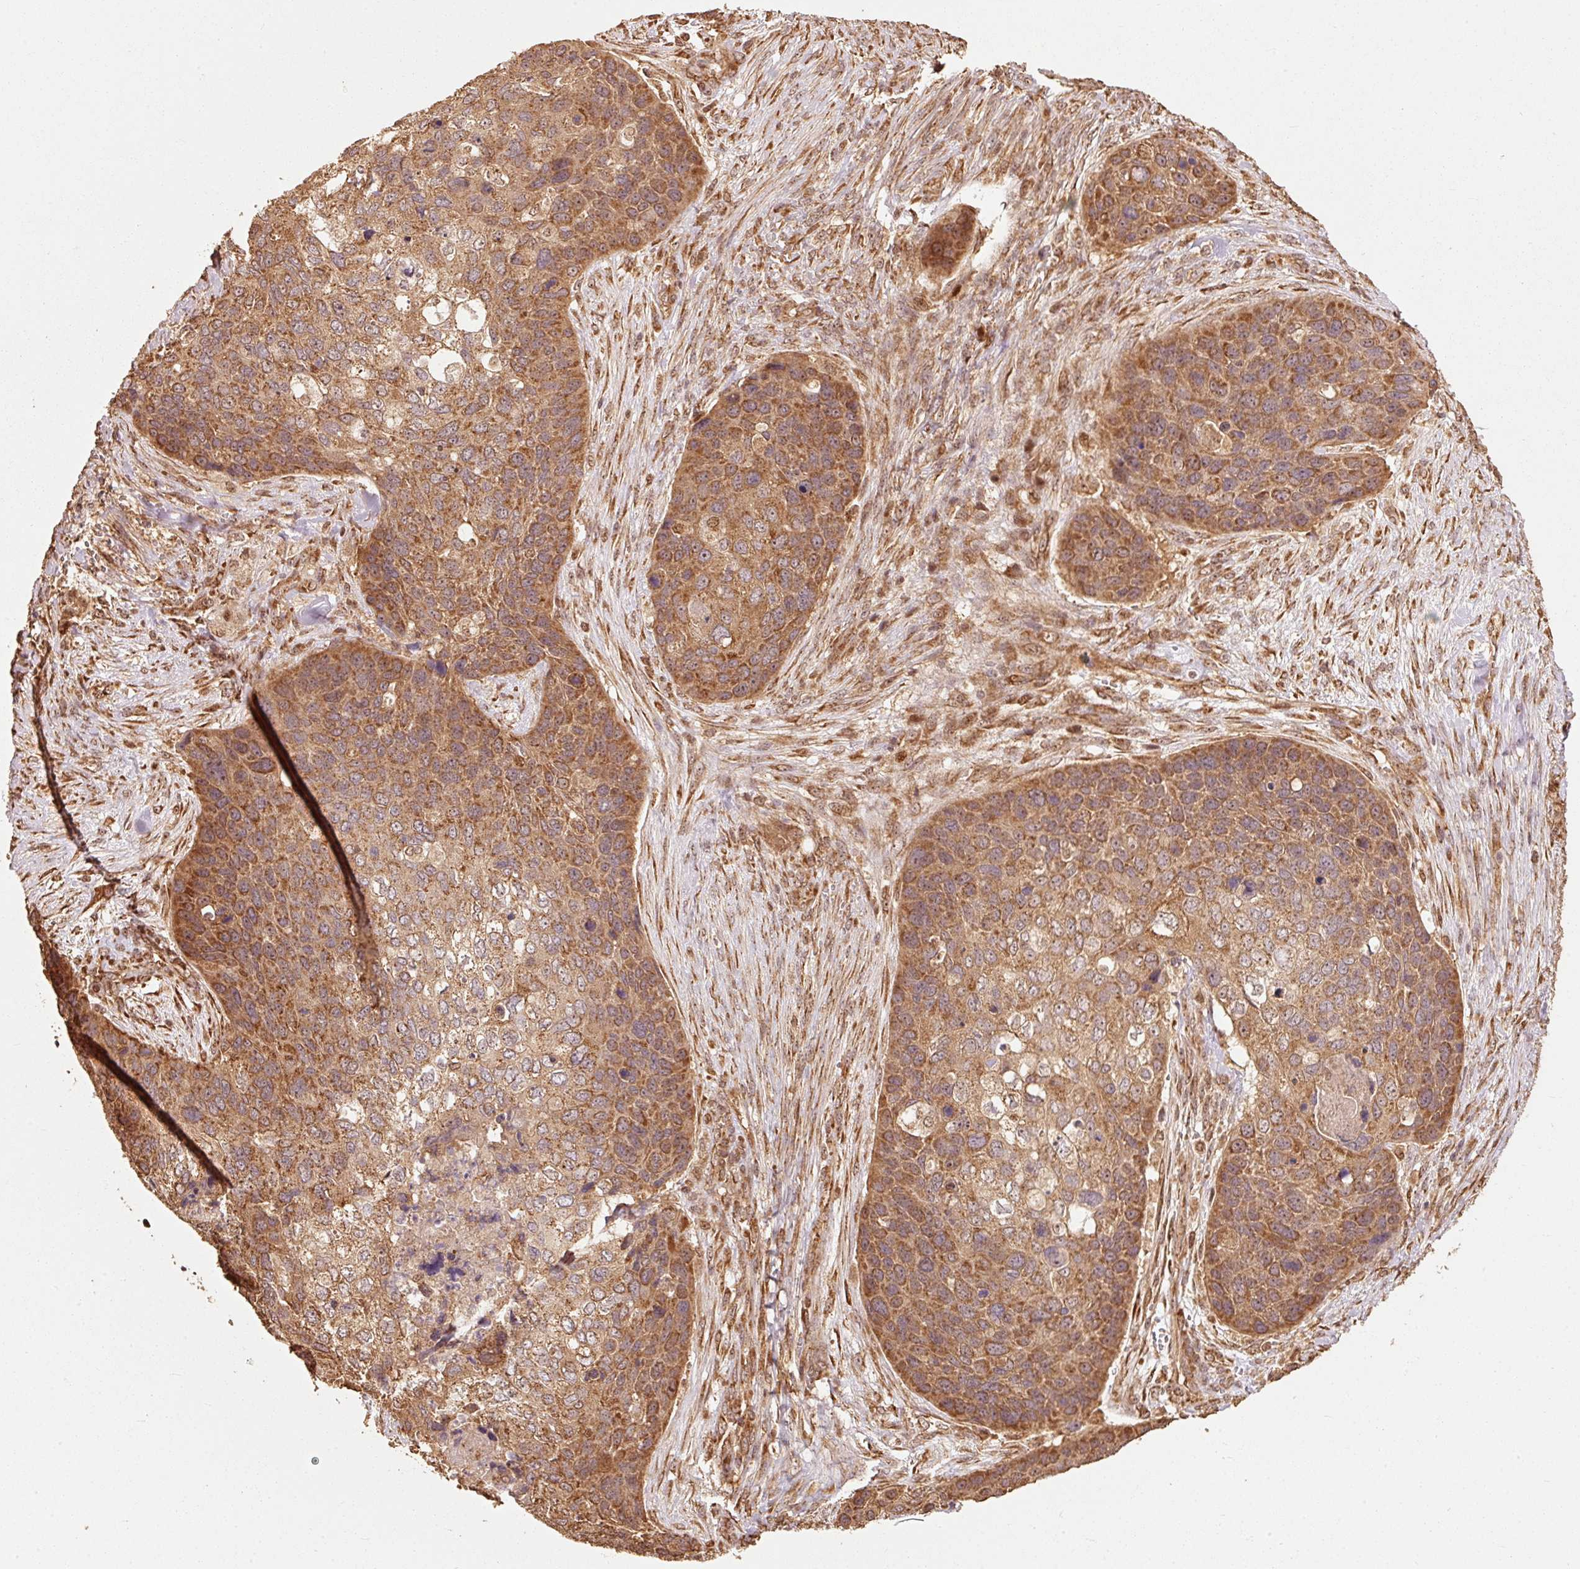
{"staining": {"intensity": "strong", "quantity": "25%-75%", "location": "cytoplasmic/membranous"}, "tissue": "skin cancer", "cell_type": "Tumor cells", "image_type": "cancer", "snomed": [{"axis": "morphology", "description": "Basal cell carcinoma"}, {"axis": "topography", "description": "Skin"}], "caption": "Immunohistochemical staining of human skin cancer (basal cell carcinoma) reveals strong cytoplasmic/membranous protein expression in approximately 25%-75% of tumor cells. The staining was performed using DAB (3,3'-diaminobenzidine) to visualize the protein expression in brown, while the nuclei were stained in blue with hematoxylin (Magnification: 20x).", "gene": "MRPL16", "patient": {"sex": "female", "age": 74}}